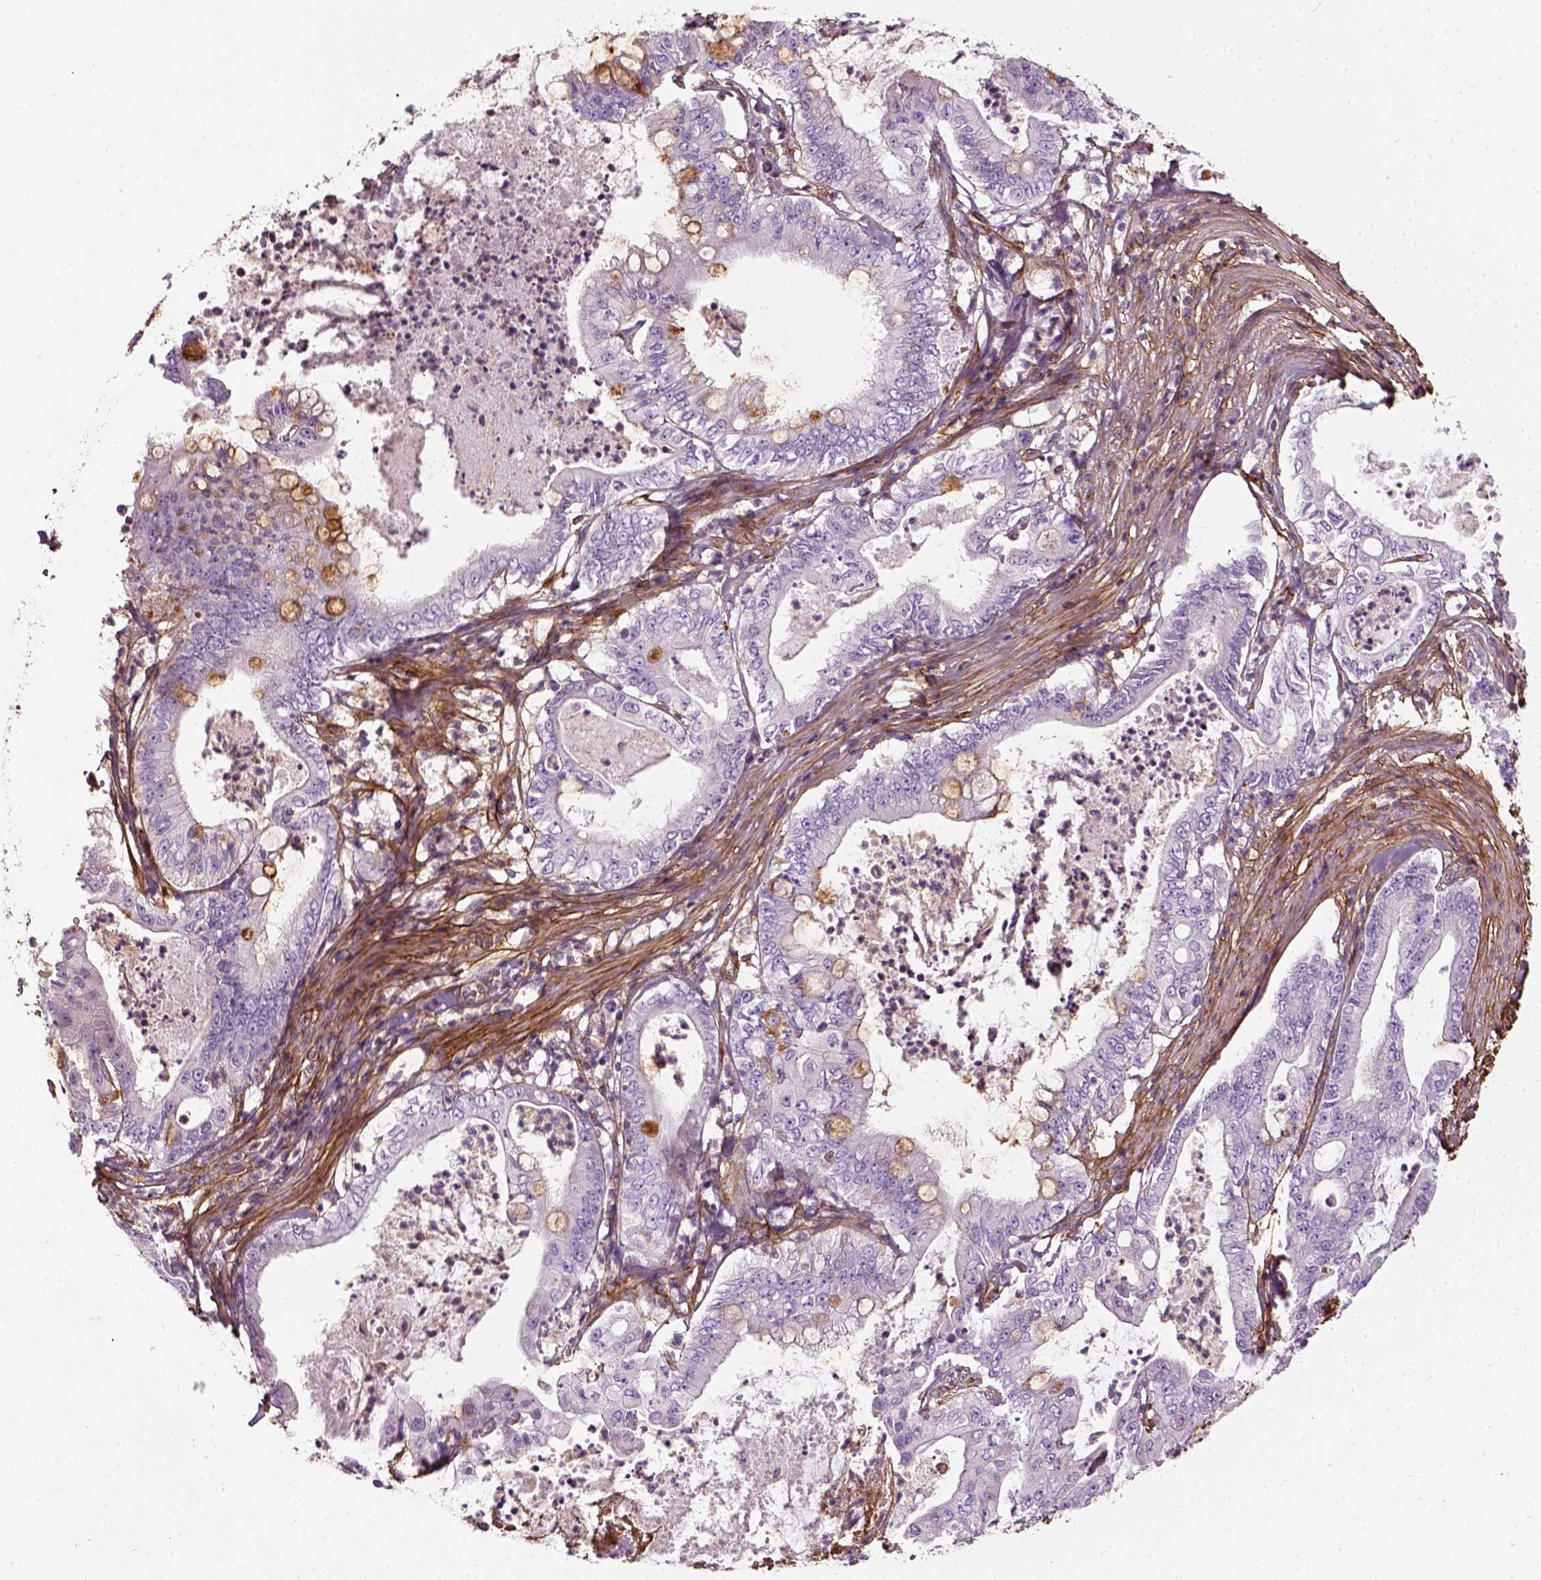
{"staining": {"intensity": "negative", "quantity": "none", "location": "none"}, "tissue": "pancreatic cancer", "cell_type": "Tumor cells", "image_type": "cancer", "snomed": [{"axis": "morphology", "description": "Adenocarcinoma, NOS"}, {"axis": "topography", "description": "Pancreas"}], "caption": "The immunohistochemistry histopathology image has no significant expression in tumor cells of pancreatic adenocarcinoma tissue.", "gene": "COL6A2", "patient": {"sex": "male", "age": 71}}